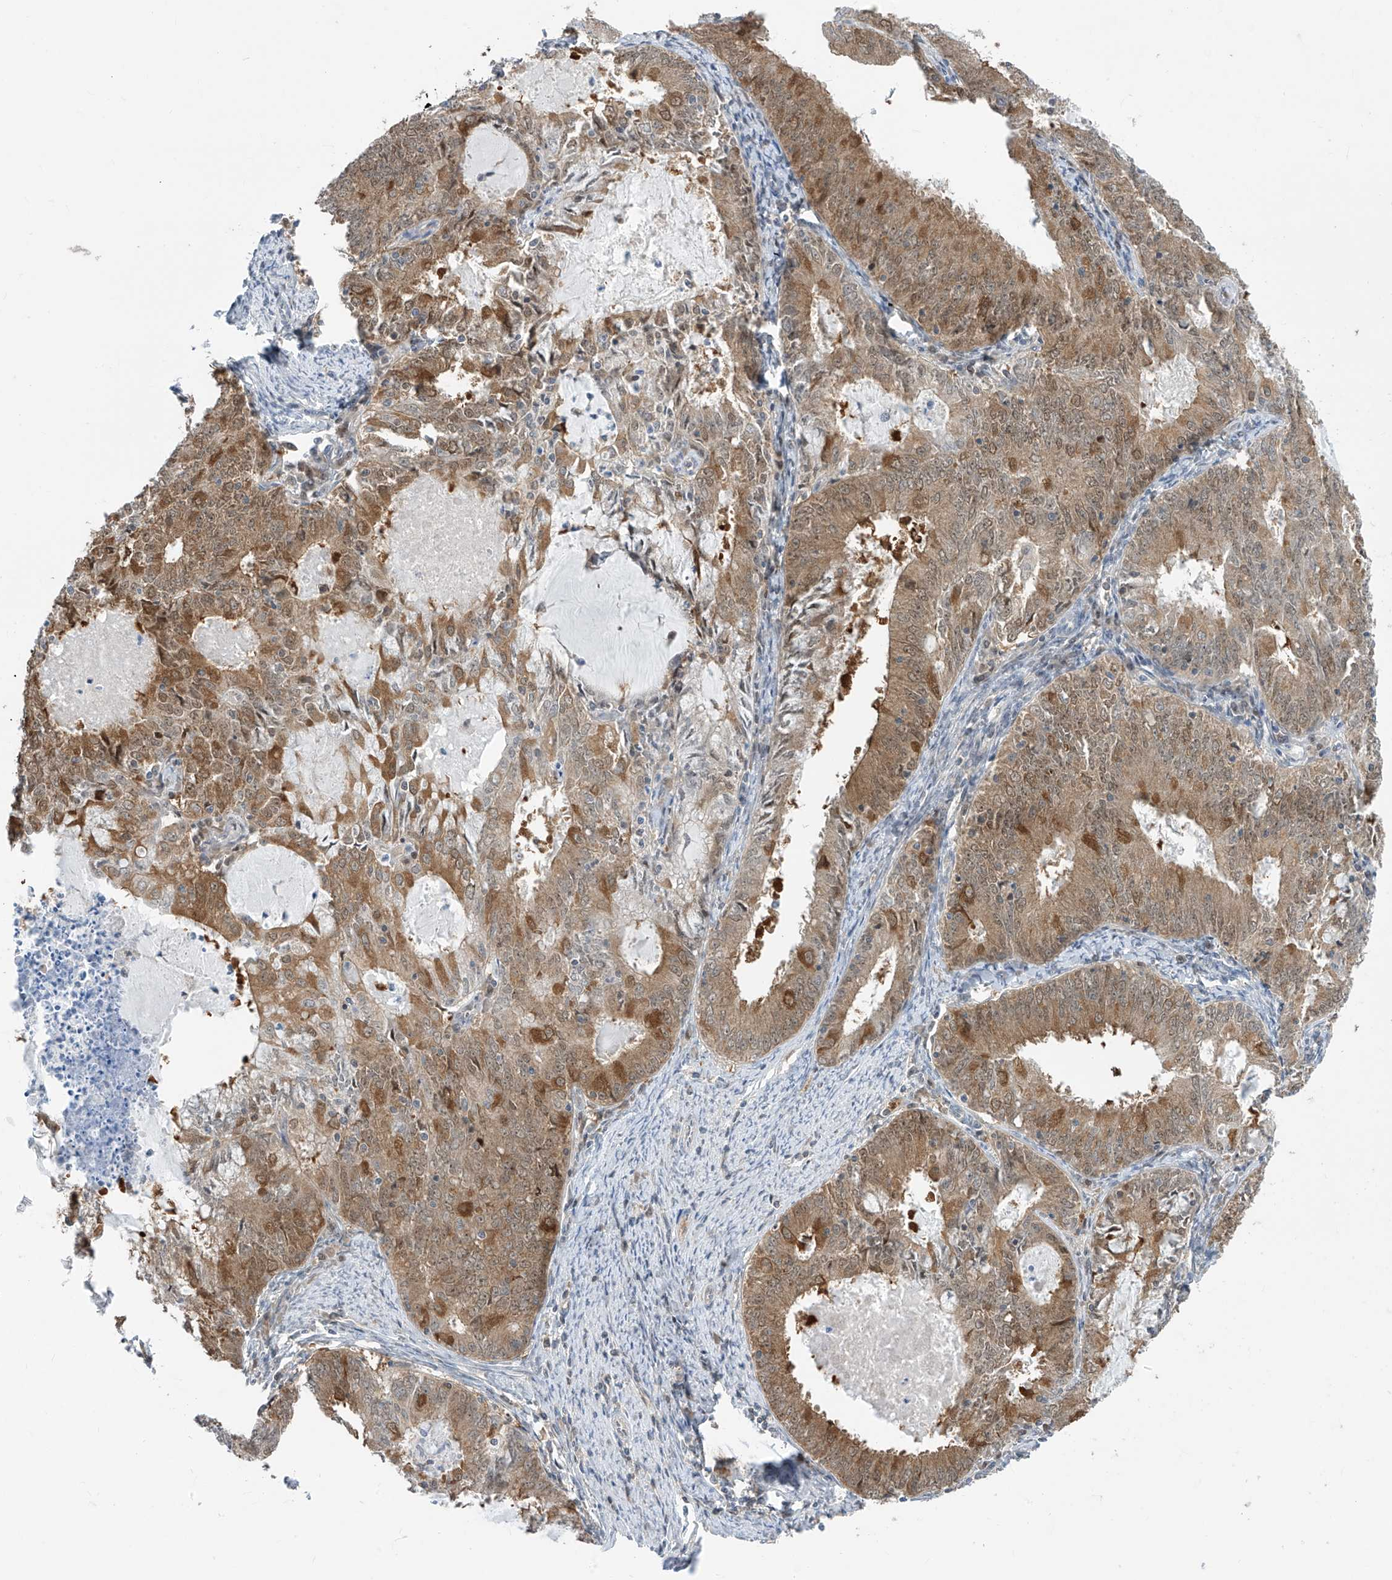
{"staining": {"intensity": "moderate", "quantity": ">75%", "location": "cytoplasmic/membranous"}, "tissue": "endometrial cancer", "cell_type": "Tumor cells", "image_type": "cancer", "snomed": [{"axis": "morphology", "description": "Adenocarcinoma, NOS"}, {"axis": "topography", "description": "Endometrium"}], "caption": "A high-resolution histopathology image shows immunohistochemistry (IHC) staining of endometrial cancer (adenocarcinoma), which demonstrates moderate cytoplasmic/membranous staining in about >75% of tumor cells.", "gene": "TTC38", "patient": {"sex": "female", "age": 57}}